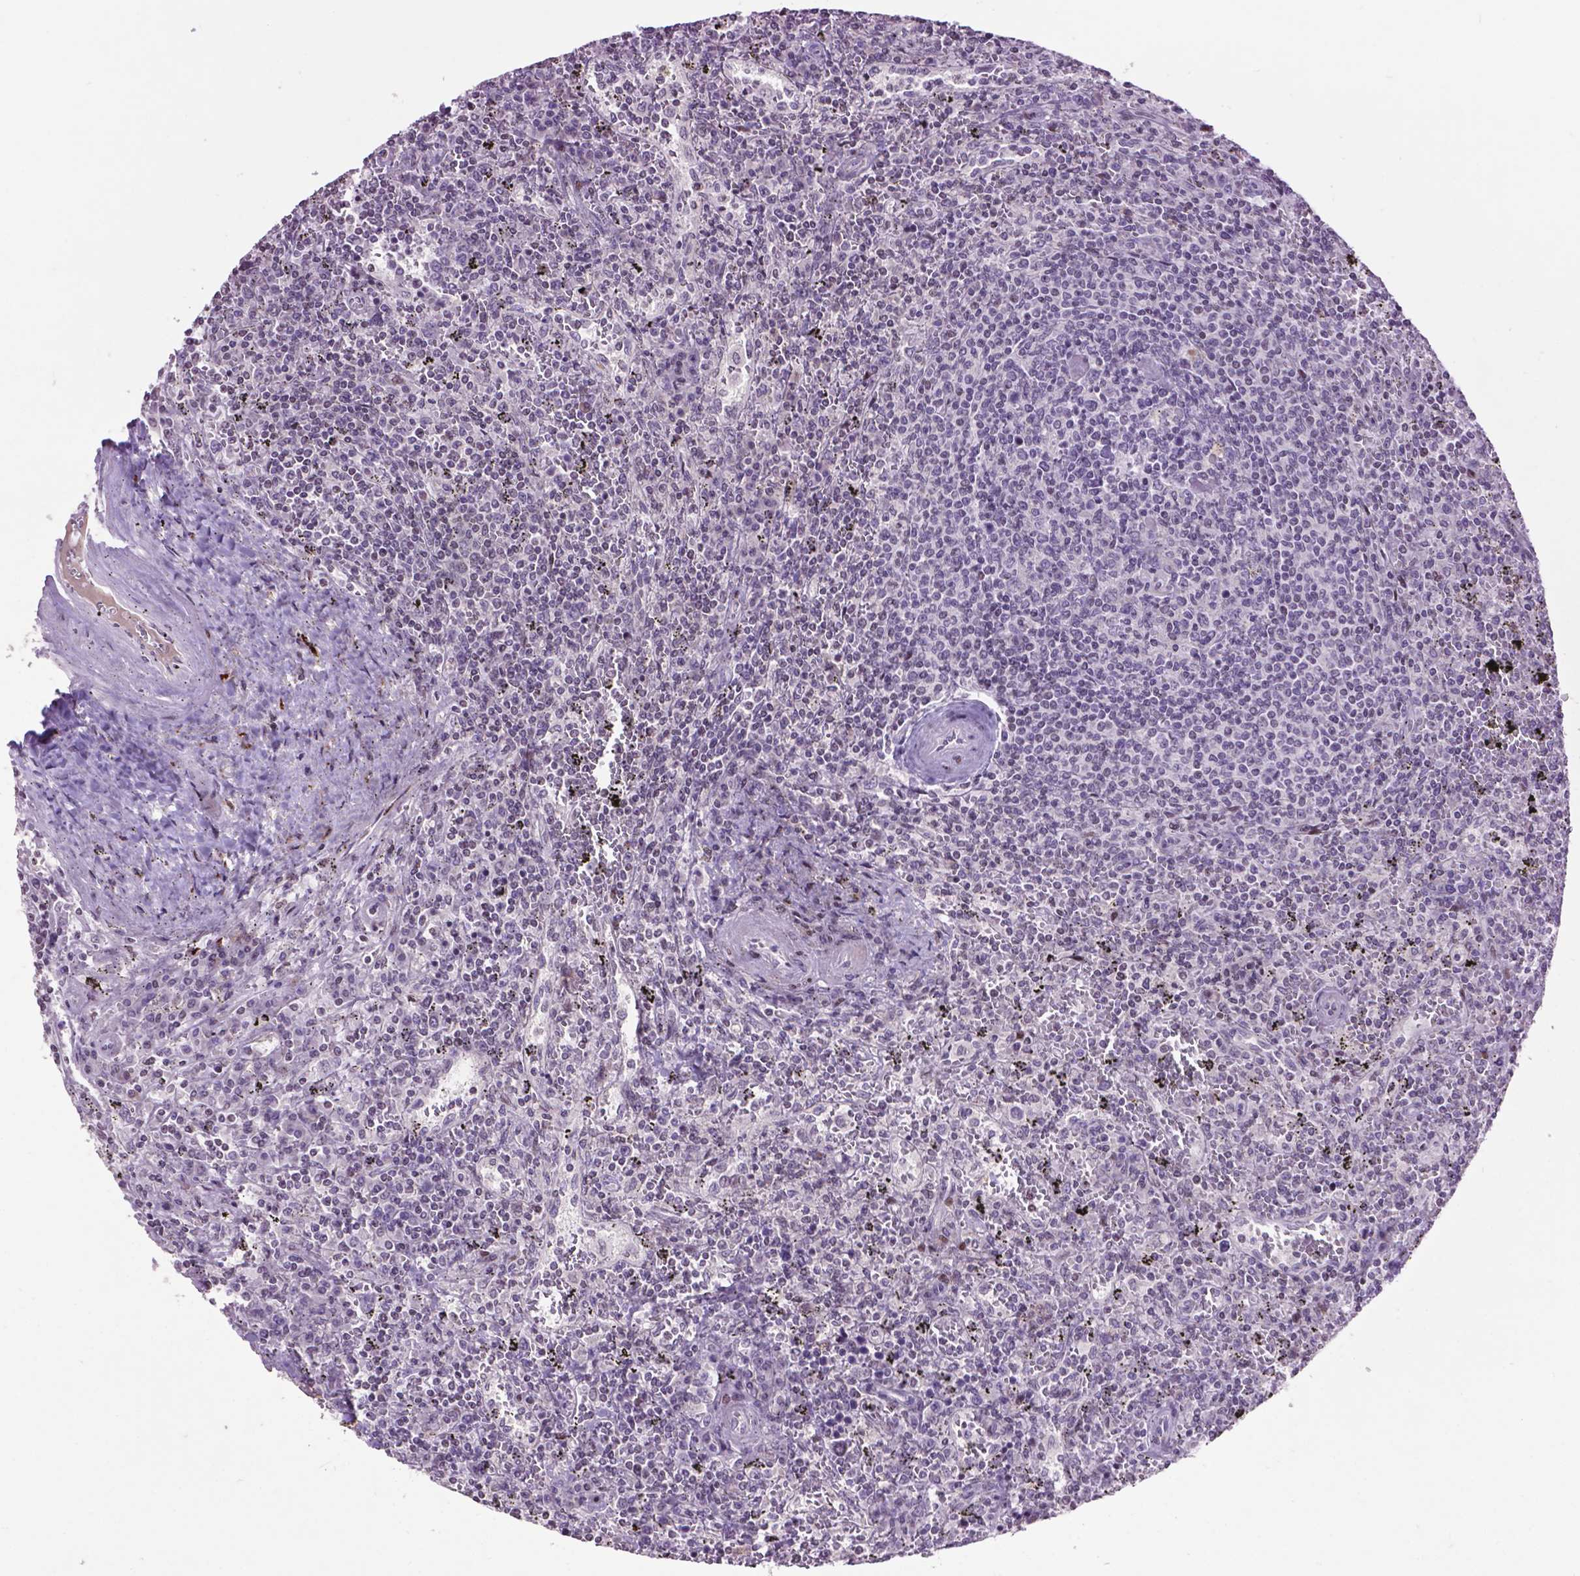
{"staining": {"intensity": "negative", "quantity": "none", "location": "none"}, "tissue": "lymphoma", "cell_type": "Tumor cells", "image_type": "cancer", "snomed": [{"axis": "morphology", "description": "Malignant lymphoma, non-Hodgkin's type, Low grade"}, {"axis": "topography", "description": "Spleen"}], "caption": "The micrograph displays no staining of tumor cells in lymphoma. Nuclei are stained in blue.", "gene": "TH", "patient": {"sex": "male", "age": 62}}